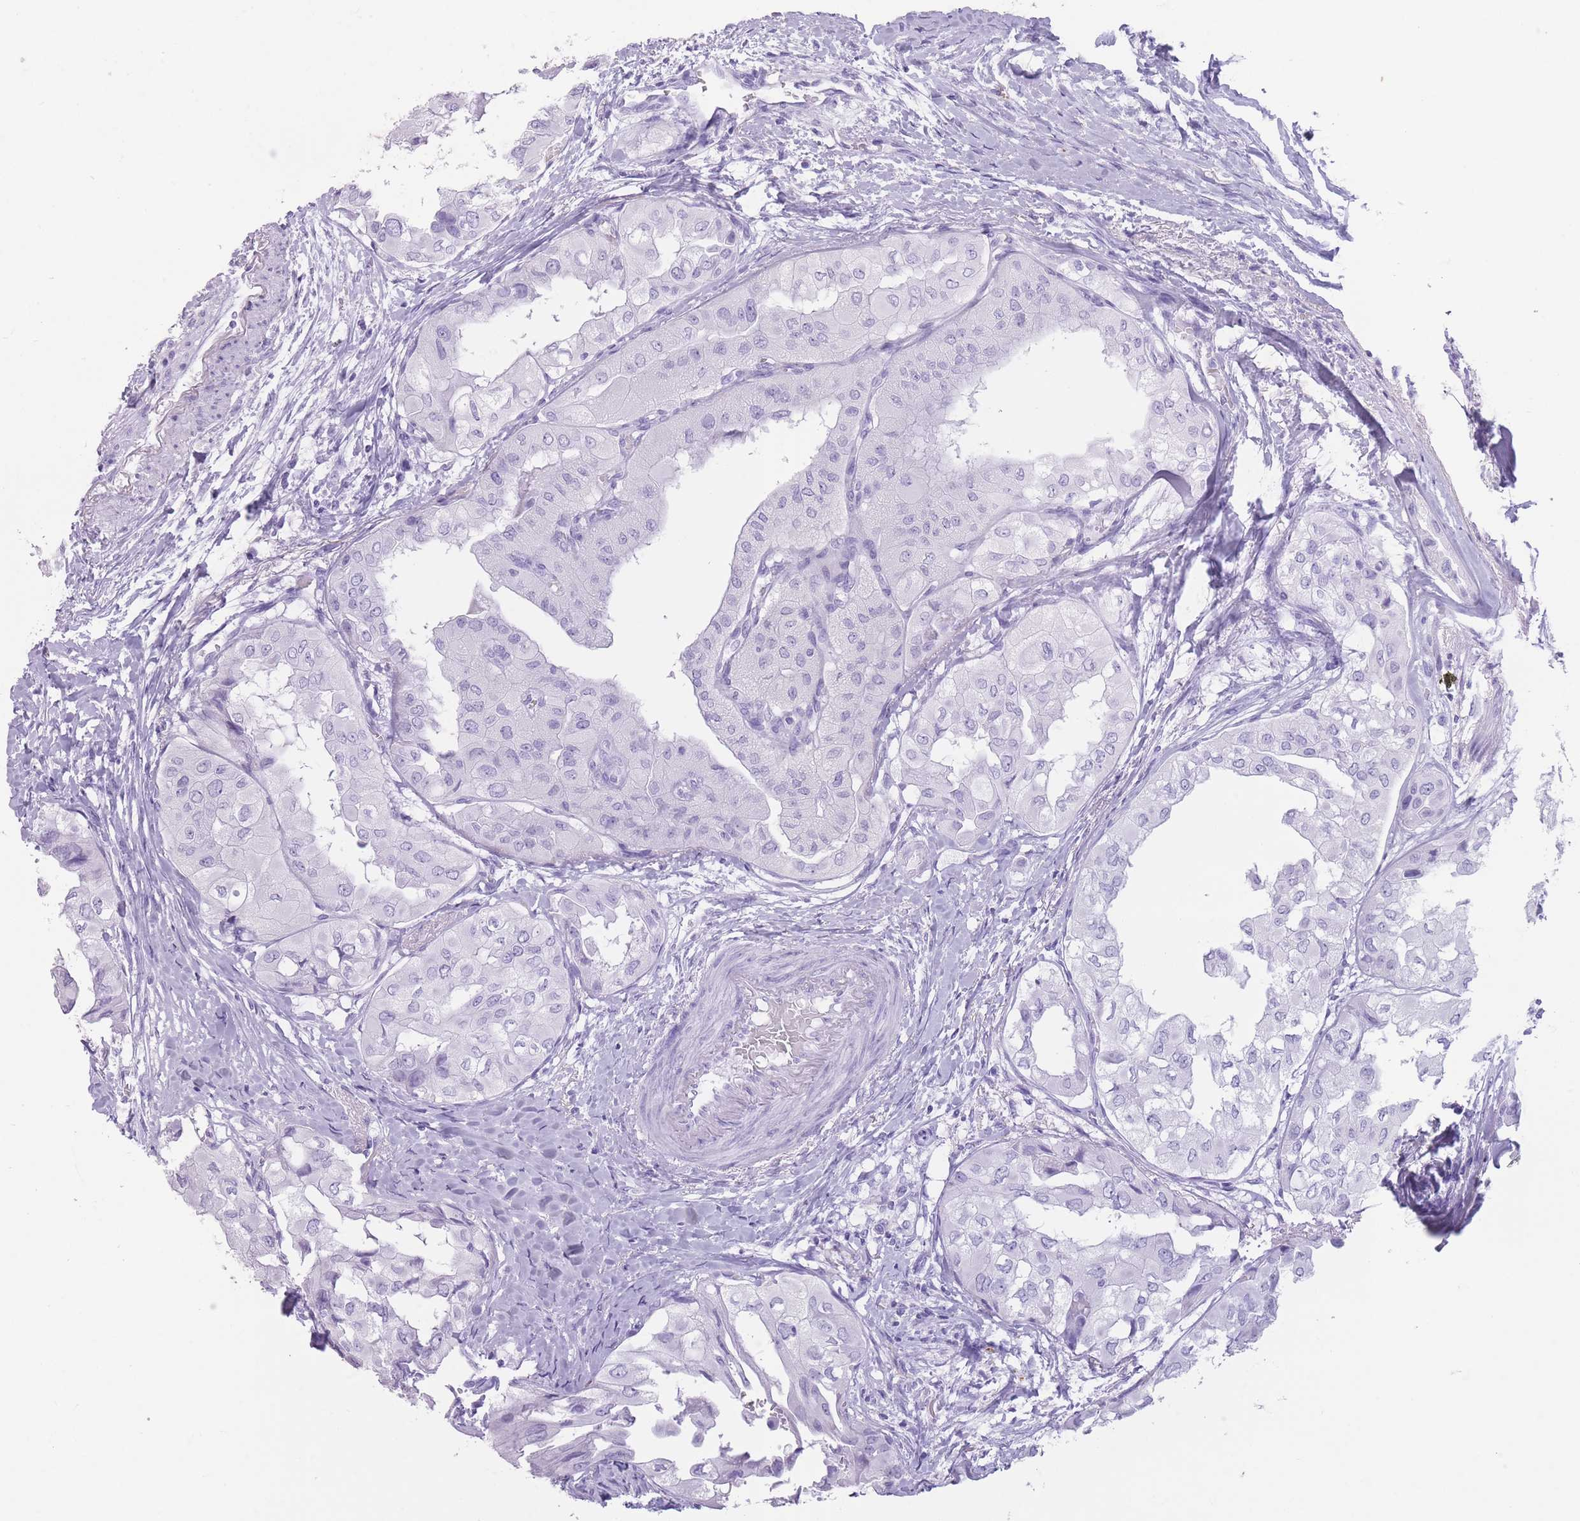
{"staining": {"intensity": "negative", "quantity": "none", "location": "none"}, "tissue": "thyroid cancer", "cell_type": "Tumor cells", "image_type": "cancer", "snomed": [{"axis": "morphology", "description": "Papillary adenocarcinoma, NOS"}, {"axis": "topography", "description": "Thyroid gland"}], "caption": "Immunohistochemistry of thyroid cancer (papillary adenocarcinoma) shows no positivity in tumor cells.", "gene": "OR4F21", "patient": {"sex": "female", "age": 59}}